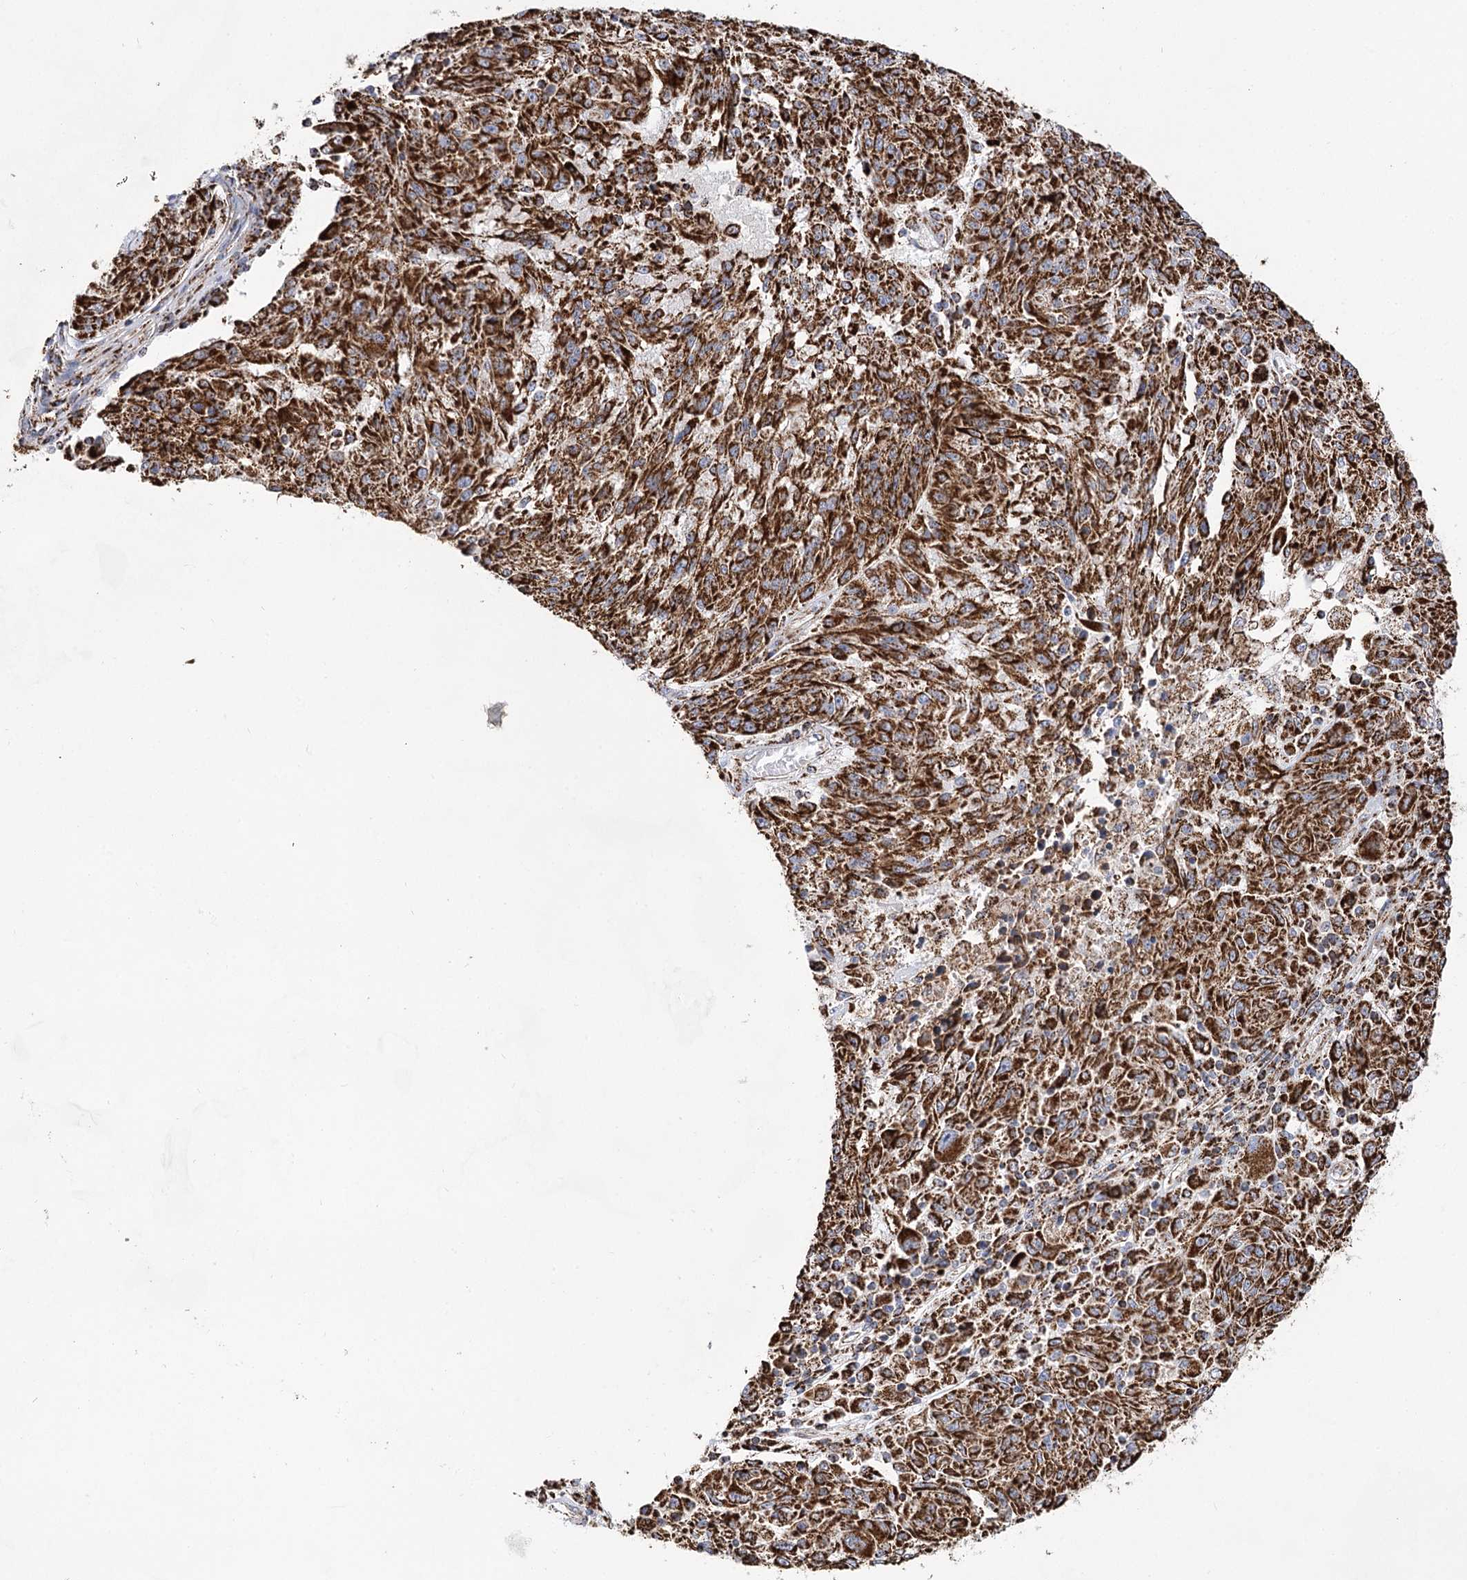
{"staining": {"intensity": "strong", "quantity": ">75%", "location": "cytoplasmic/membranous"}, "tissue": "melanoma", "cell_type": "Tumor cells", "image_type": "cancer", "snomed": [{"axis": "morphology", "description": "Malignant melanoma, NOS"}, {"axis": "topography", "description": "Skin"}], "caption": "Immunohistochemistry (IHC) (DAB) staining of human melanoma exhibits strong cytoplasmic/membranous protein staining in about >75% of tumor cells. Nuclei are stained in blue.", "gene": "NADK2", "patient": {"sex": "male", "age": 53}}